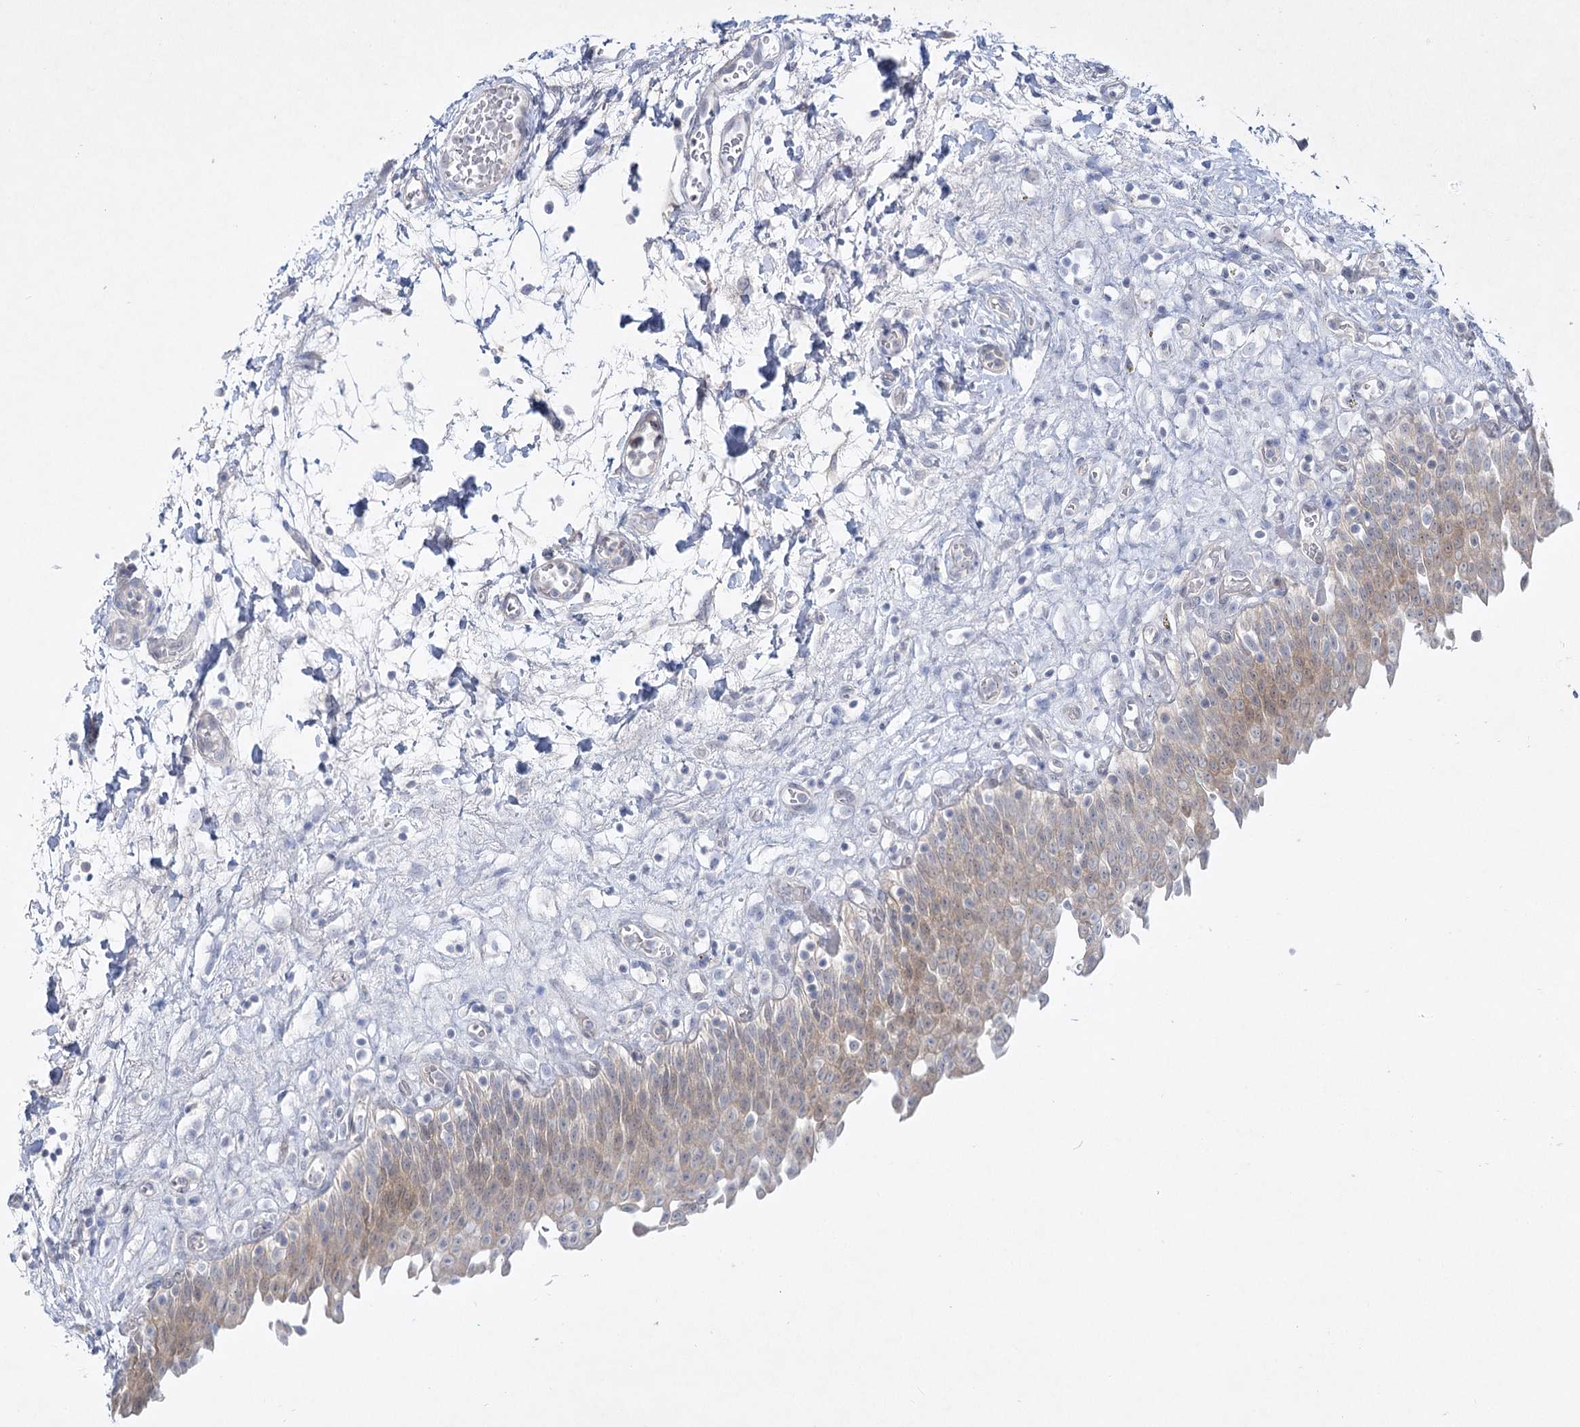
{"staining": {"intensity": "moderate", "quantity": "<25%", "location": "cytoplasmic/membranous"}, "tissue": "urinary bladder", "cell_type": "Urothelial cells", "image_type": "normal", "snomed": [{"axis": "morphology", "description": "Urothelial carcinoma, High grade"}, {"axis": "topography", "description": "Urinary bladder"}], "caption": "Immunohistochemical staining of unremarkable human urinary bladder demonstrates <25% levels of moderate cytoplasmic/membranous protein expression in approximately <25% of urothelial cells.", "gene": "AAMDC", "patient": {"sex": "male", "age": 46}}